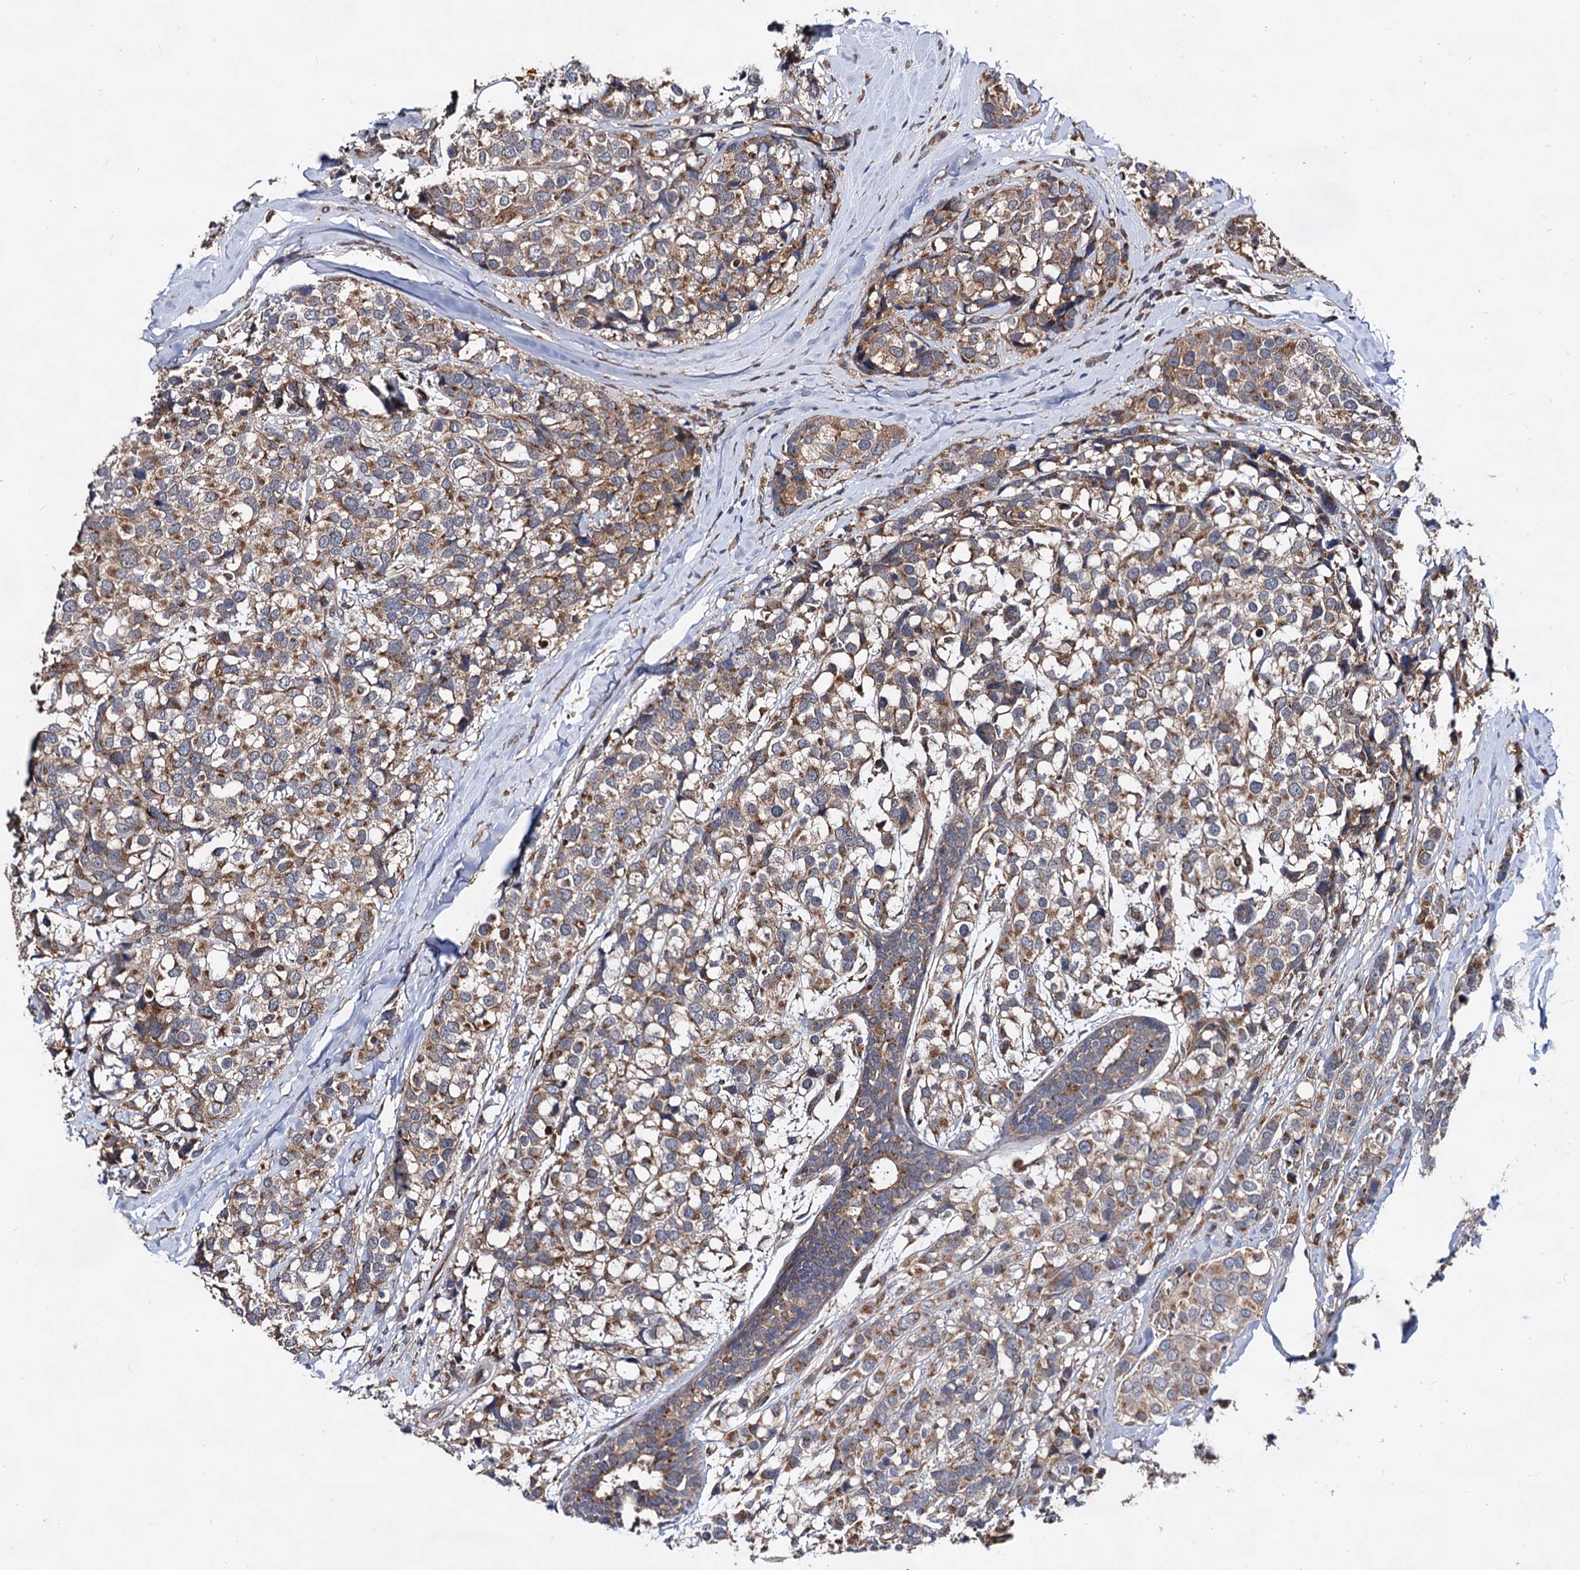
{"staining": {"intensity": "moderate", "quantity": ">75%", "location": "cytoplasmic/membranous"}, "tissue": "breast cancer", "cell_type": "Tumor cells", "image_type": "cancer", "snomed": [{"axis": "morphology", "description": "Lobular carcinoma"}, {"axis": "topography", "description": "Breast"}], "caption": "Human breast cancer (lobular carcinoma) stained with a brown dye displays moderate cytoplasmic/membranous positive positivity in approximately >75% of tumor cells.", "gene": "TEX9", "patient": {"sex": "female", "age": 59}}